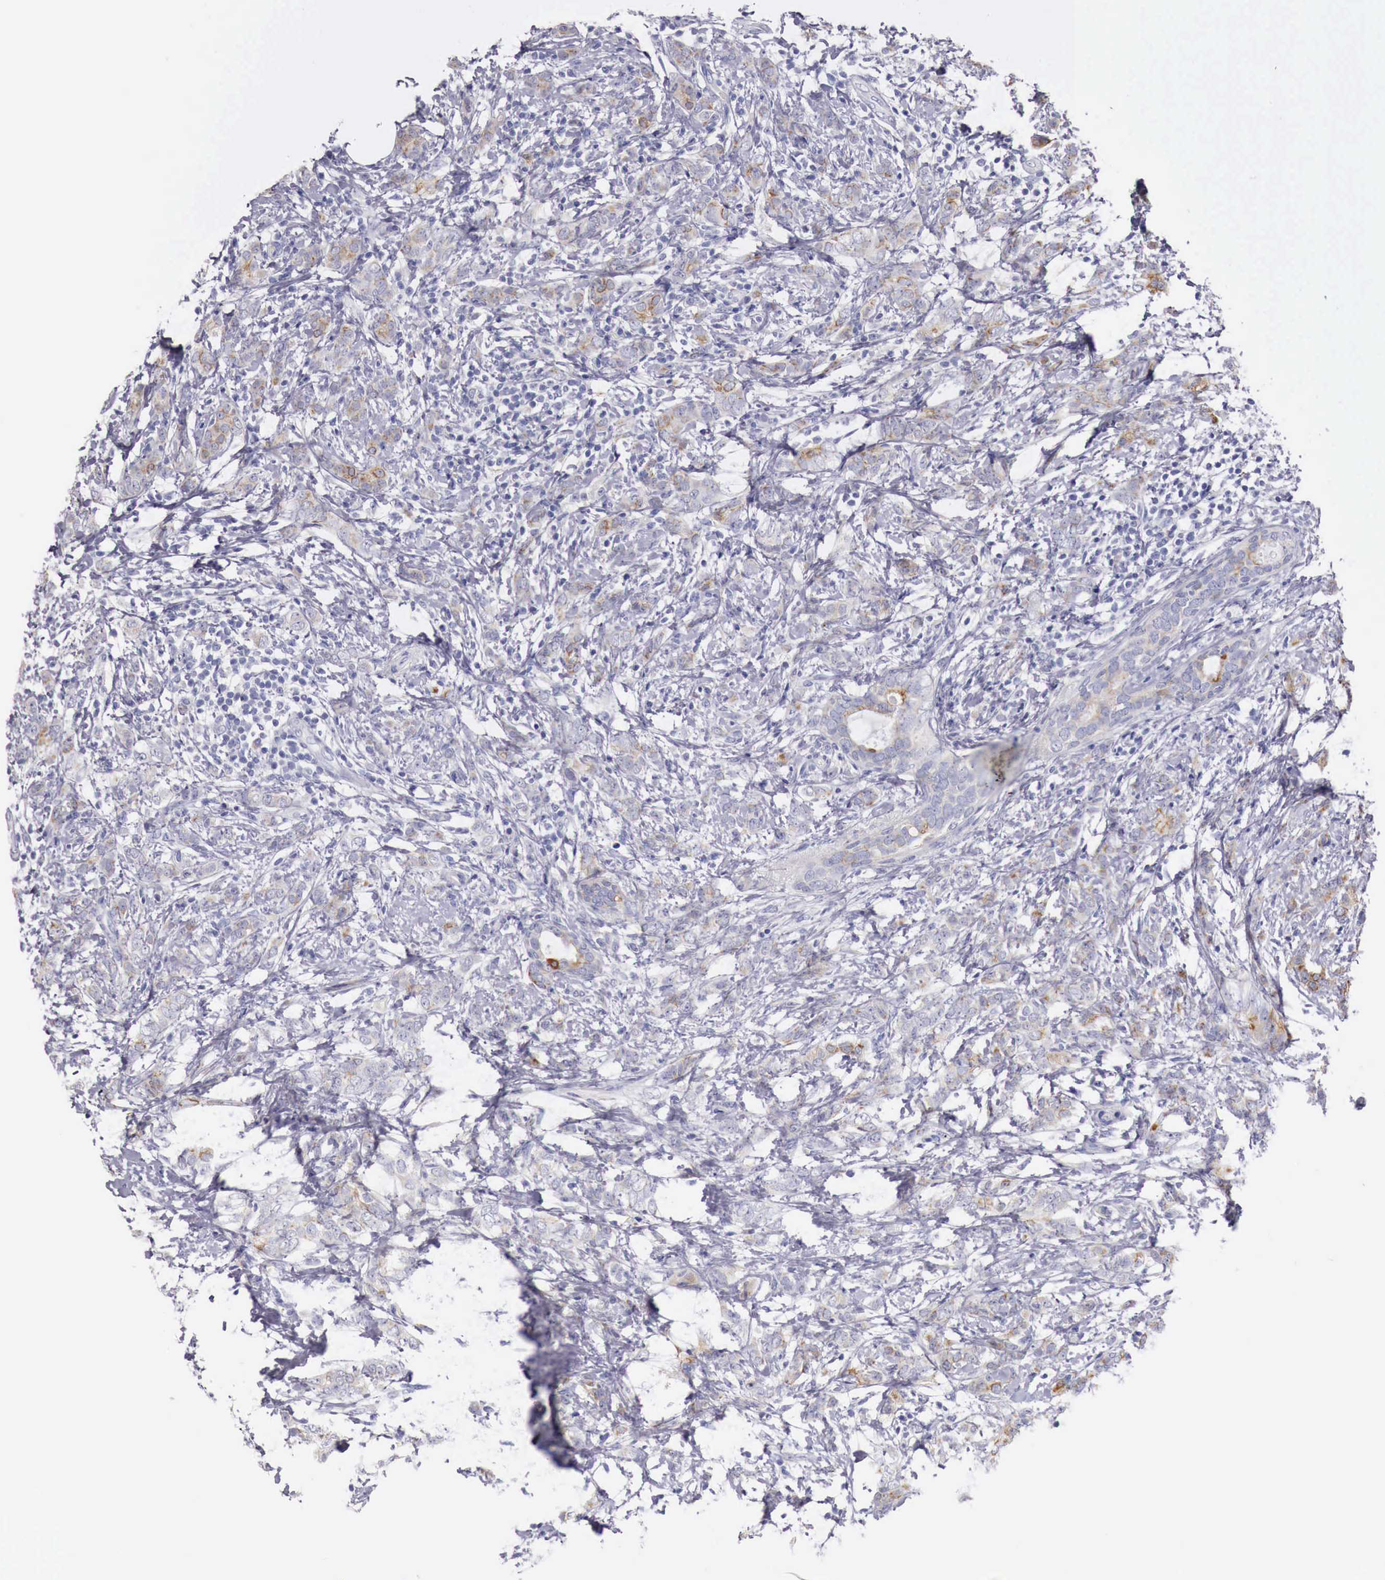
{"staining": {"intensity": "weak", "quantity": "25%-75%", "location": "cytoplasmic/membranous"}, "tissue": "breast cancer", "cell_type": "Tumor cells", "image_type": "cancer", "snomed": [{"axis": "morphology", "description": "Duct carcinoma"}, {"axis": "topography", "description": "Breast"}], "caption": "Weak cytoplasmic/membranous positivity is present in approximately 25%-75% of tumor cells in breast cancer.", "gene": "NREP", "patient": {"sex": "female", "age": 53}}